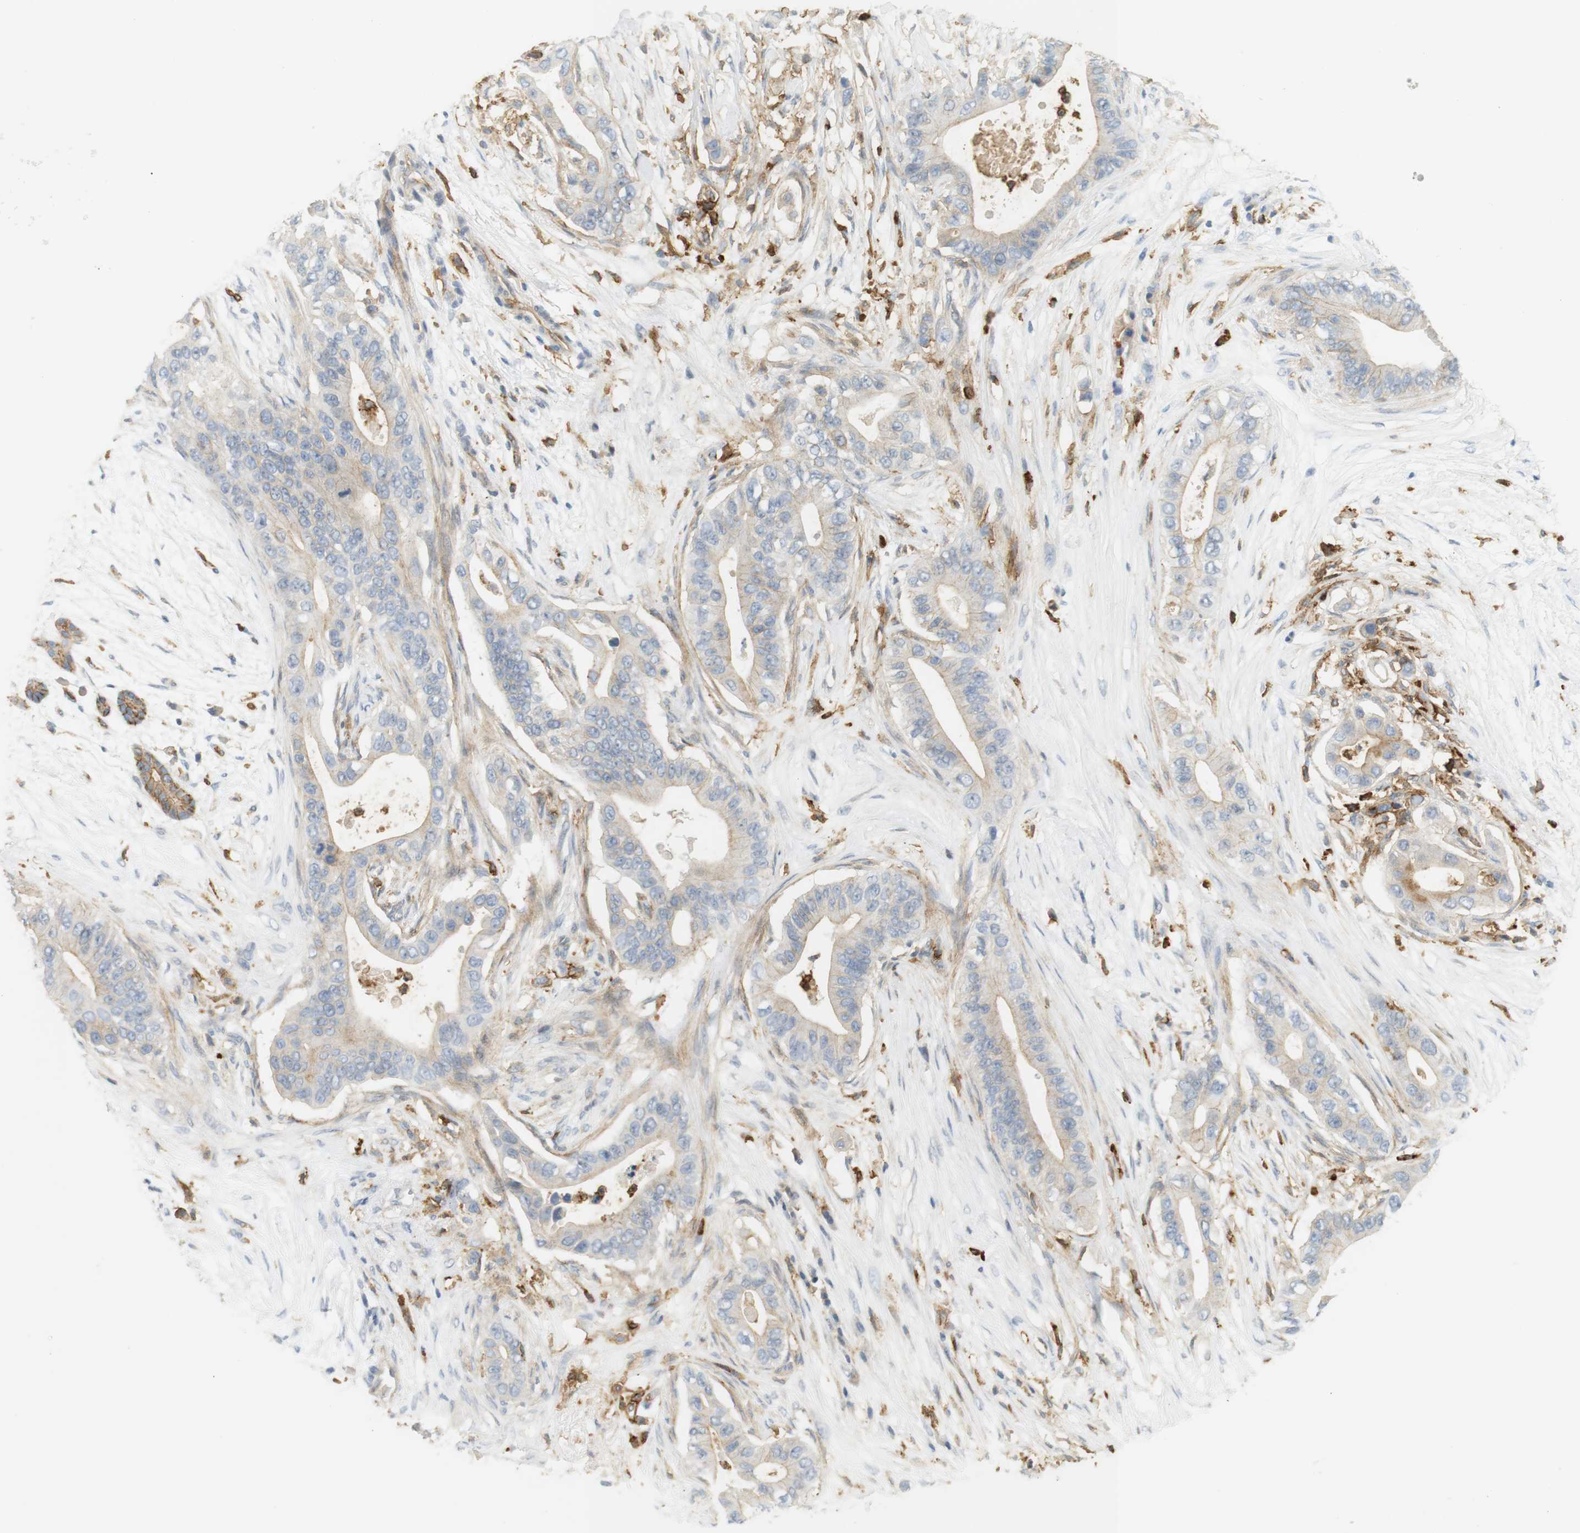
{"staining": {"intensity": "negative", "quantity": "none", "location": "none"}, "tissue": "pancreatic cancer", "cell_type": "Tumor cells", "image_type": "cancer", "snomed": [{"axis": "morphology", "description": "Adenocarcinoma, NOS"}, {"axis": "topography", "description": "Pancreas"}], "caption": "Immunohistochemistry photomicrograph of neoplastic tissue: pancreatic cancer (adenocarcinoma) stained with DAB (3,3'-diaminobenzidine) demonstrates no significant protein expression in tumor cells. Nuclei are stained in blue.", "gene": "SIRPA", "patient": {"sex": "male", "age": 77}}